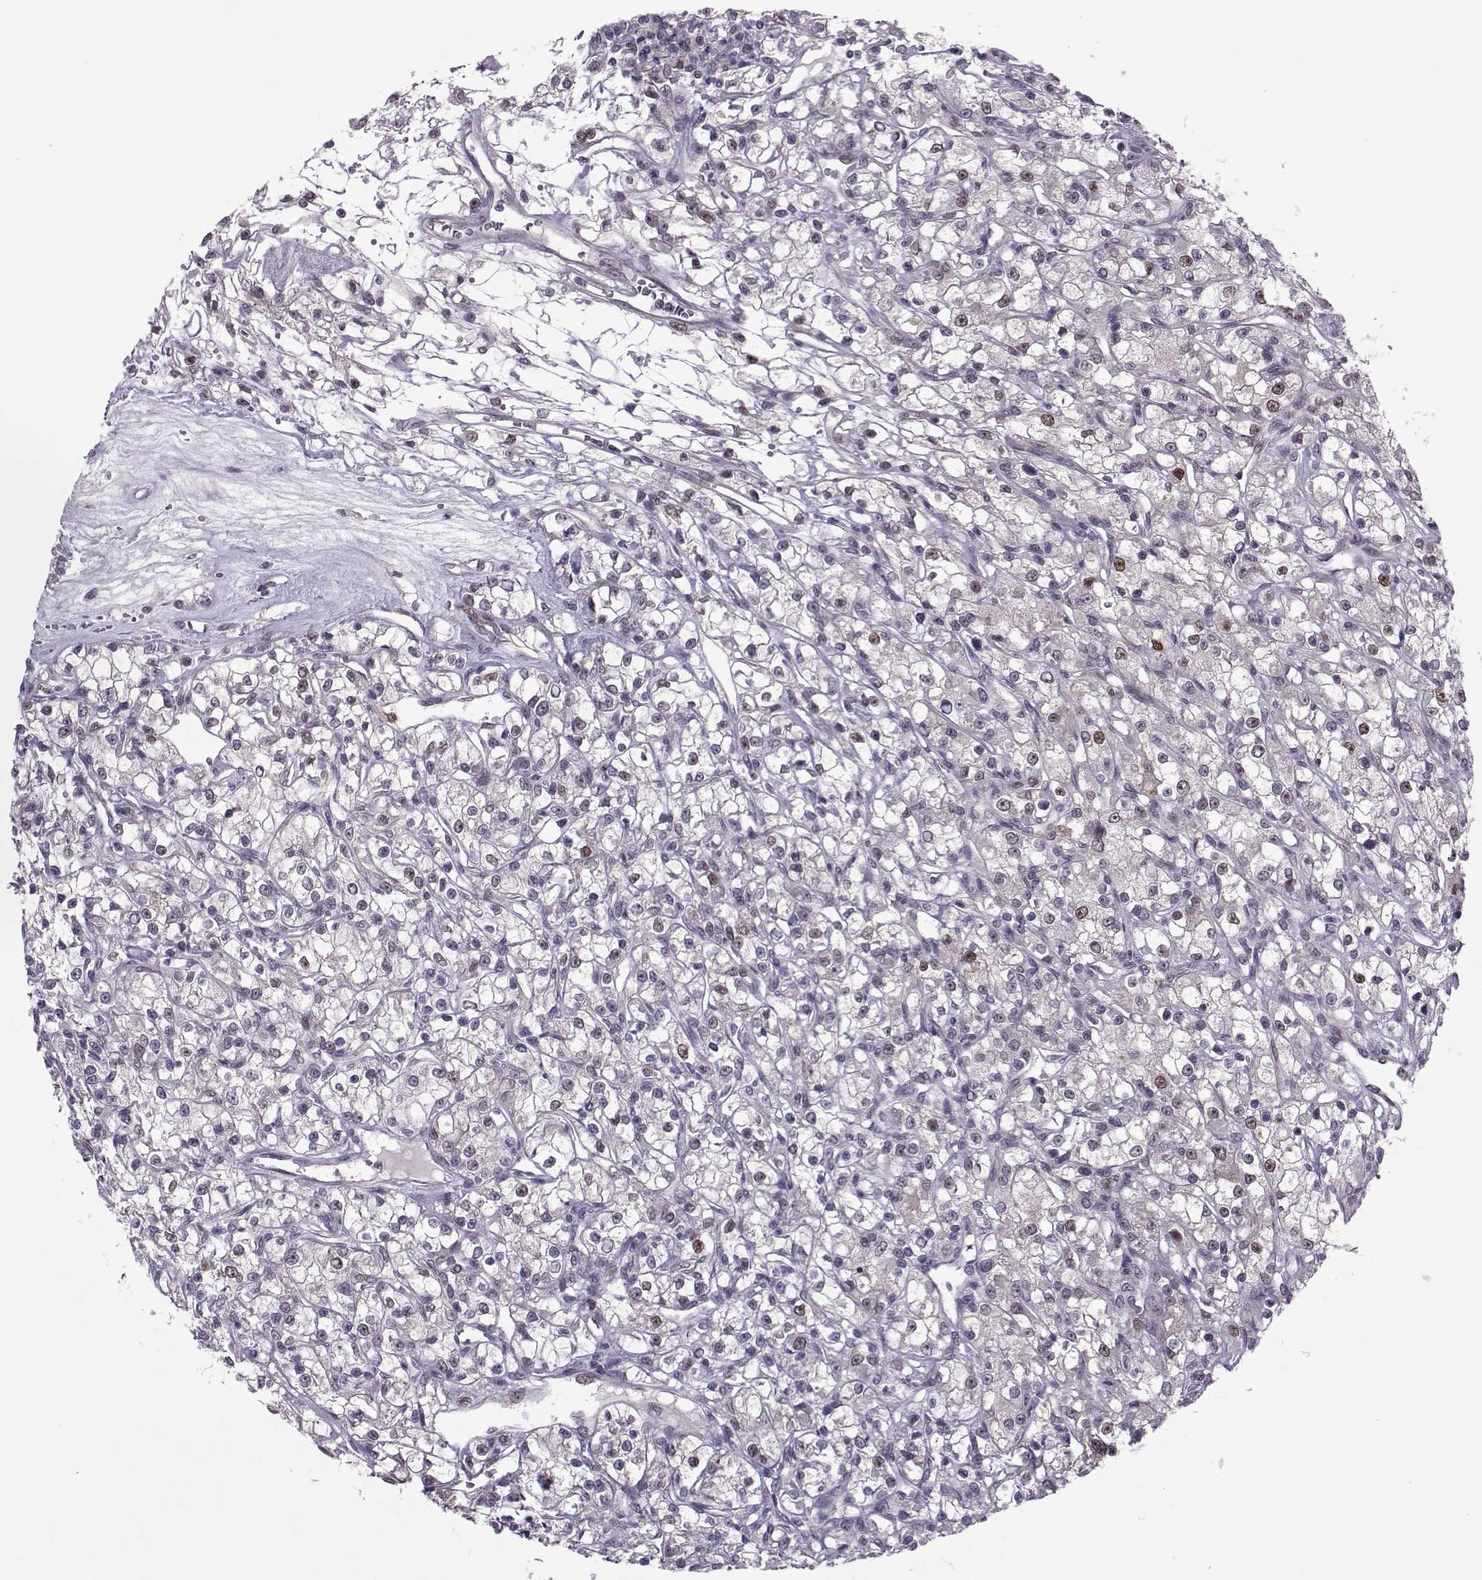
{"staining": {"intensity": "moderate", "quantity": "<25%", "location": "nuclear"}, "tissue": "renal cancer", "cell_type": "Tumor cells", "image_type": "cancer", "snomed": [{"axis": "morphology", "description": "Adenocarcinoma, NOS"}, {"axis": "topography", "description": "Kidney"}], "caption": "Renal adenocarcinoma tissue exhibits moderate nuclear positivity in about <25% of tumor cells", "gene": "CDK4", "patient": {"sex": "female", "age": 59}}